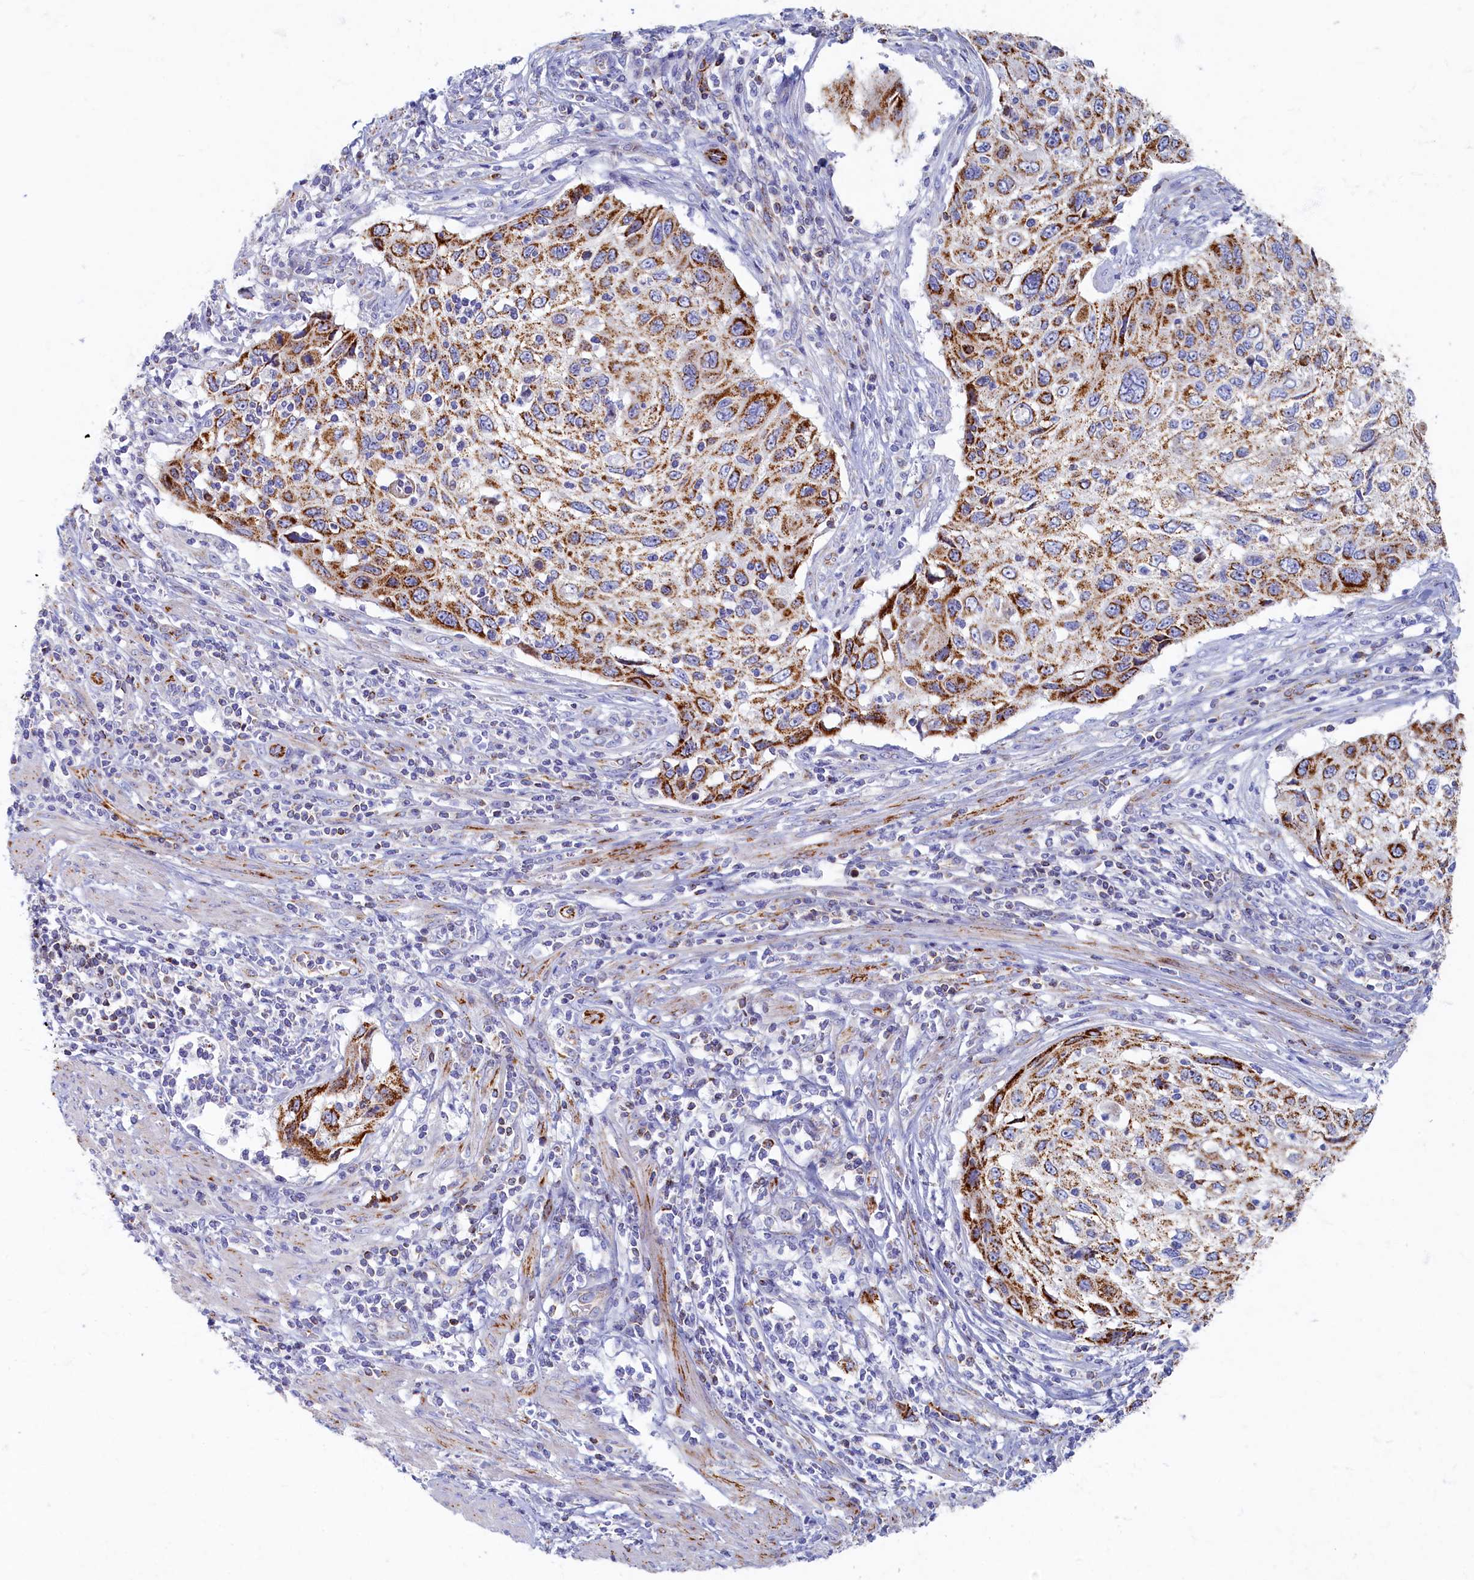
{"staining": {"intensity": "strong", "quantity": "<25%", "location": "cytoplasmic/membranous"}, "tissue": "cervical cancer", "cell_type": "Tumor cells", "image_type": "cancer", "snomed": [{"axis": "morphology", "description": "Squamous cell carcinoma, NOS"}, {"axis": "topography", "description": "Cervix"}], "caption": "Protein positivity by immunohistochemistry (IHC) displays strong cytoplasmic/membranous staining in about <25% of tumor cells in cervical cancer (squamous cell carcinoma).", "gene": "OCIAD2", "patient": {"sex": "female", "age": 70}}